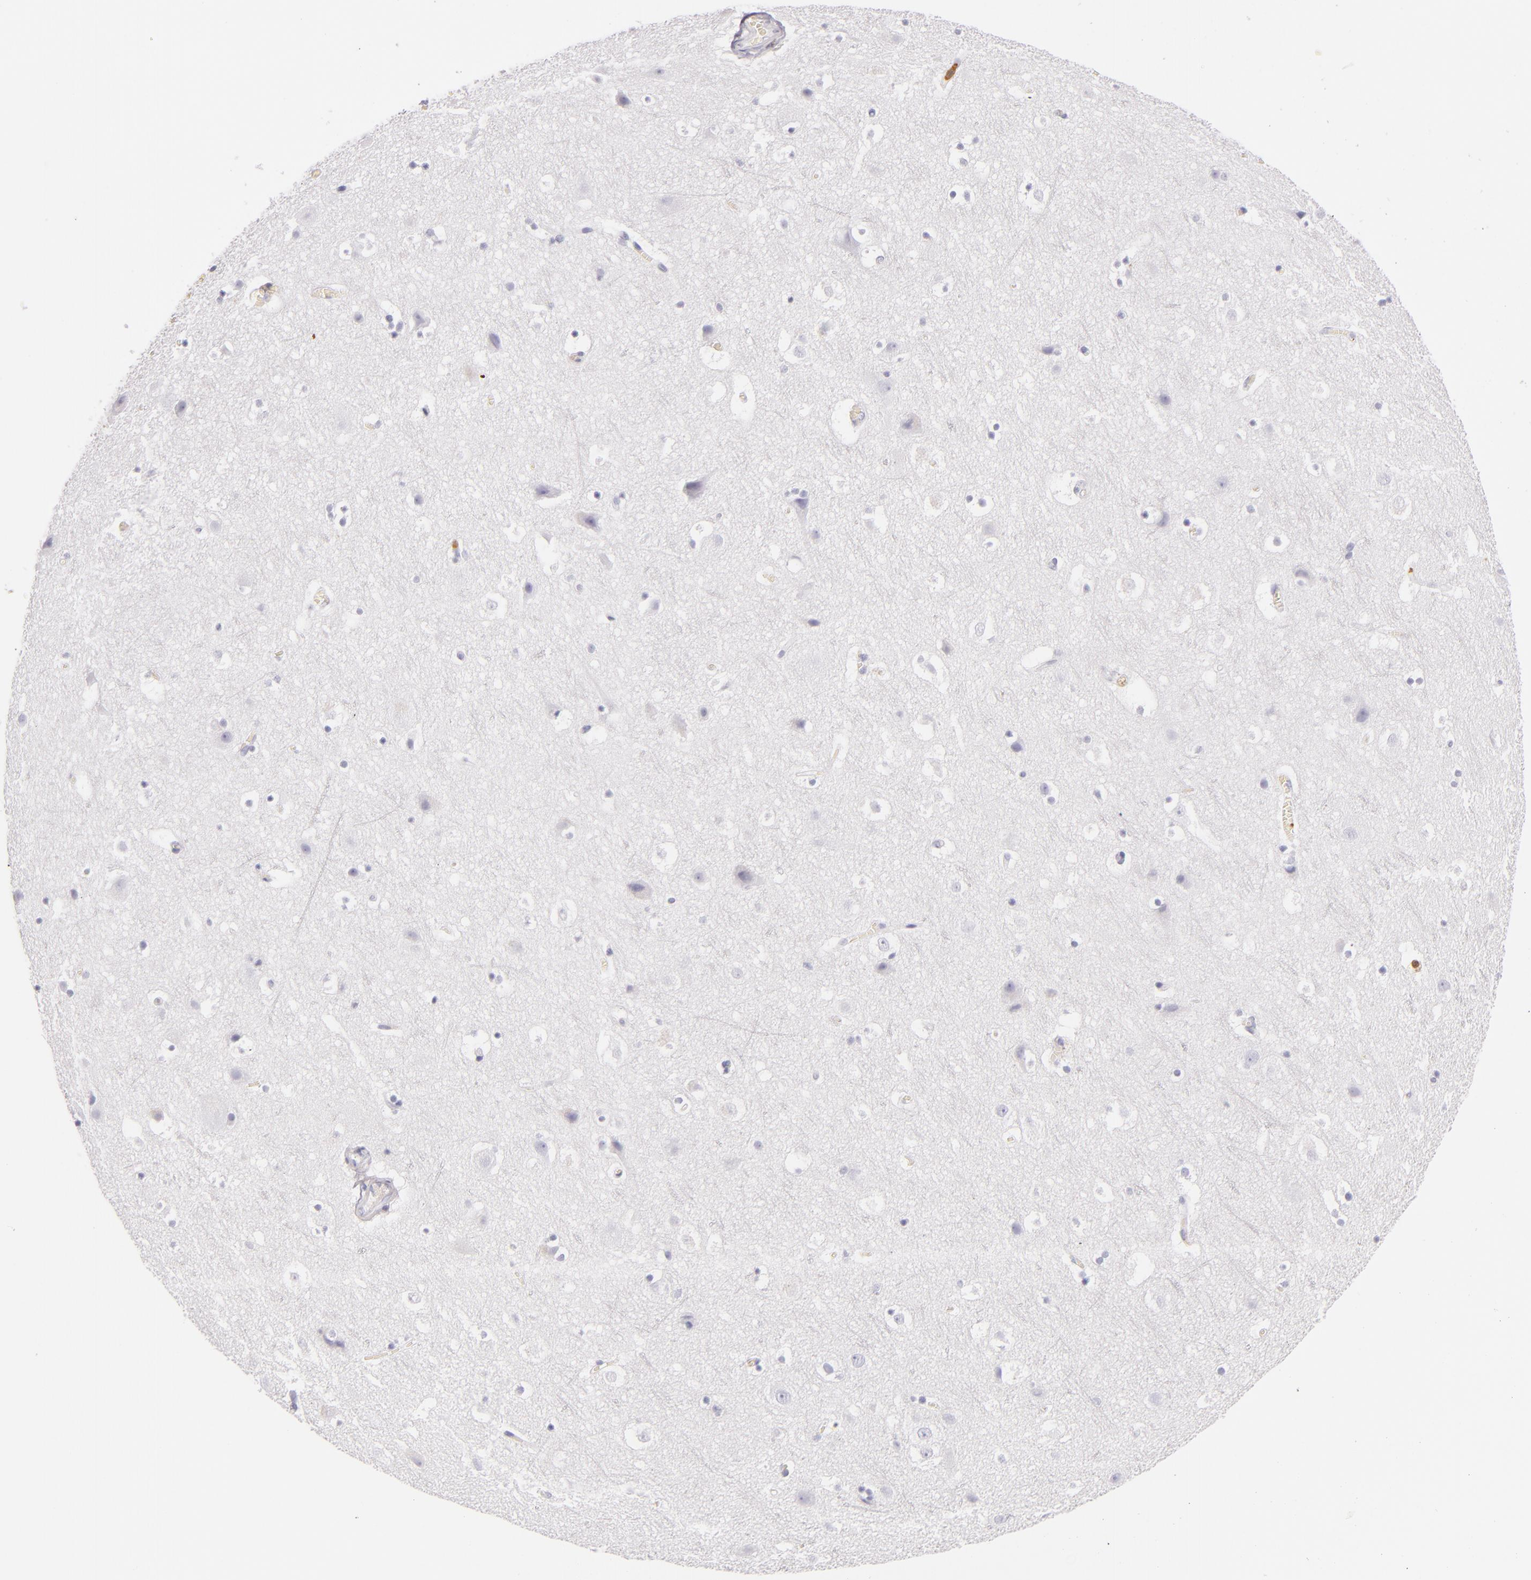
{"staining": {"intensity": "negative", "quantity": "none", "location": "none"}, "tissue": "cerebral cortex", "cell_type": "Endothelial cells", "image_type": "normal", "snomed": [{"axis": "morphology", "description": "Normal tissue, NOS"}, {"axis": "topography", "description": "Cerebral cortex"}], "caption": "A high-resolution micrograph shows IHC staining of unremarkable cerebral cortex, which exhibits no significant positivity in endothelial cells.", "gene": "LAT", "patient": {"sex": "male", "age": 45}}